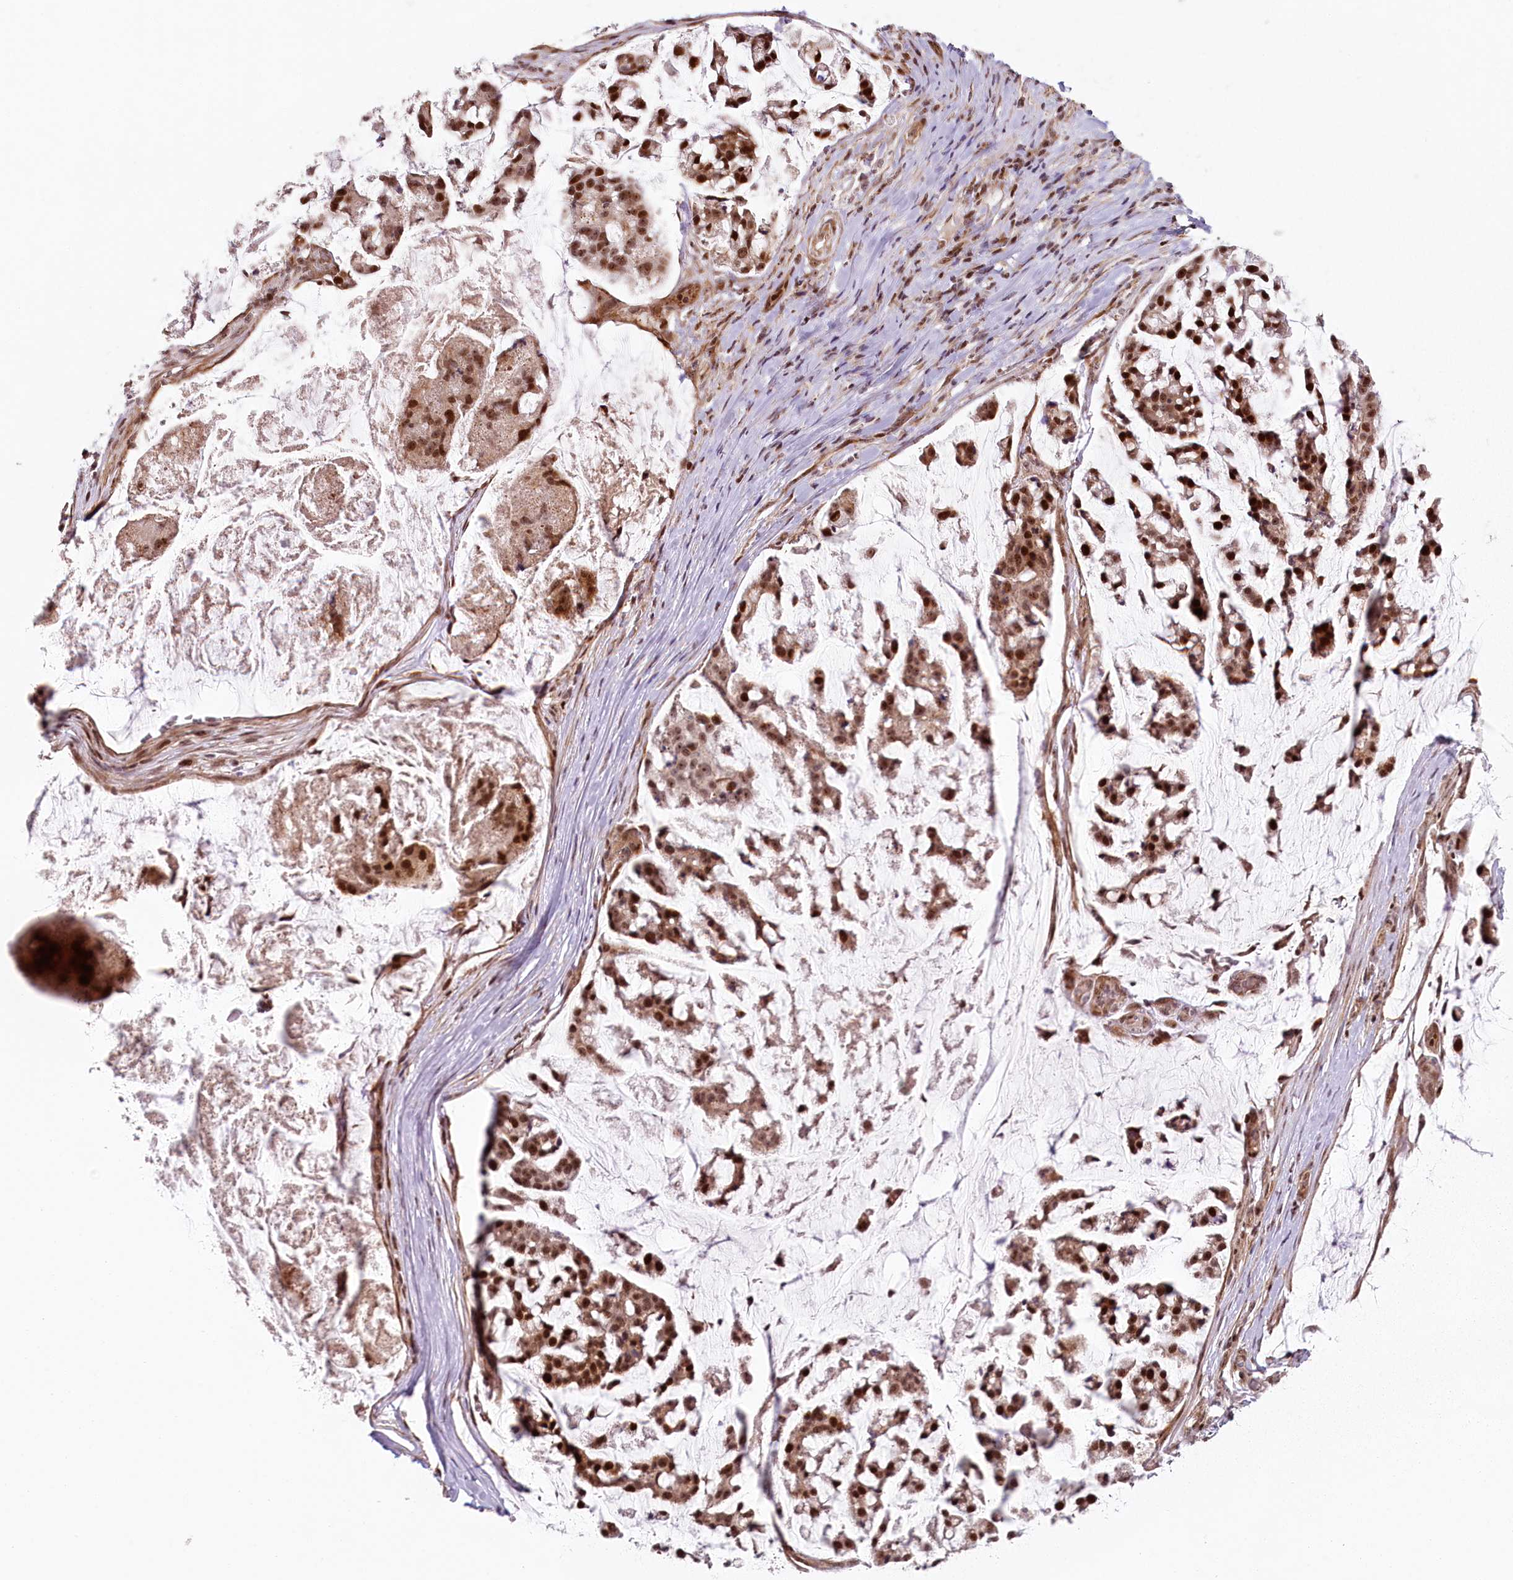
{"staining": {"intensity": "moderate", "quantity": ">75%", "location": "nuclear"}, "tissue": "stomach cancer", "cell_type": "Tumor cells", "image_type": "cancer", "snomed": [{"axis": "morphology", "description": "Adenocarcinoma, NOS"}, {"axis": "topography", "description": "Stomach, lower"}], "caption": "Immunohistochemistry histopathology image of stomach cancer stained for a protein (brown), which shows medium levels of moderate nuclear positivity in approximately >75% of tumor cells.", "gene": "FAM204A", "patient": {"sex": "male", "age": 67}}